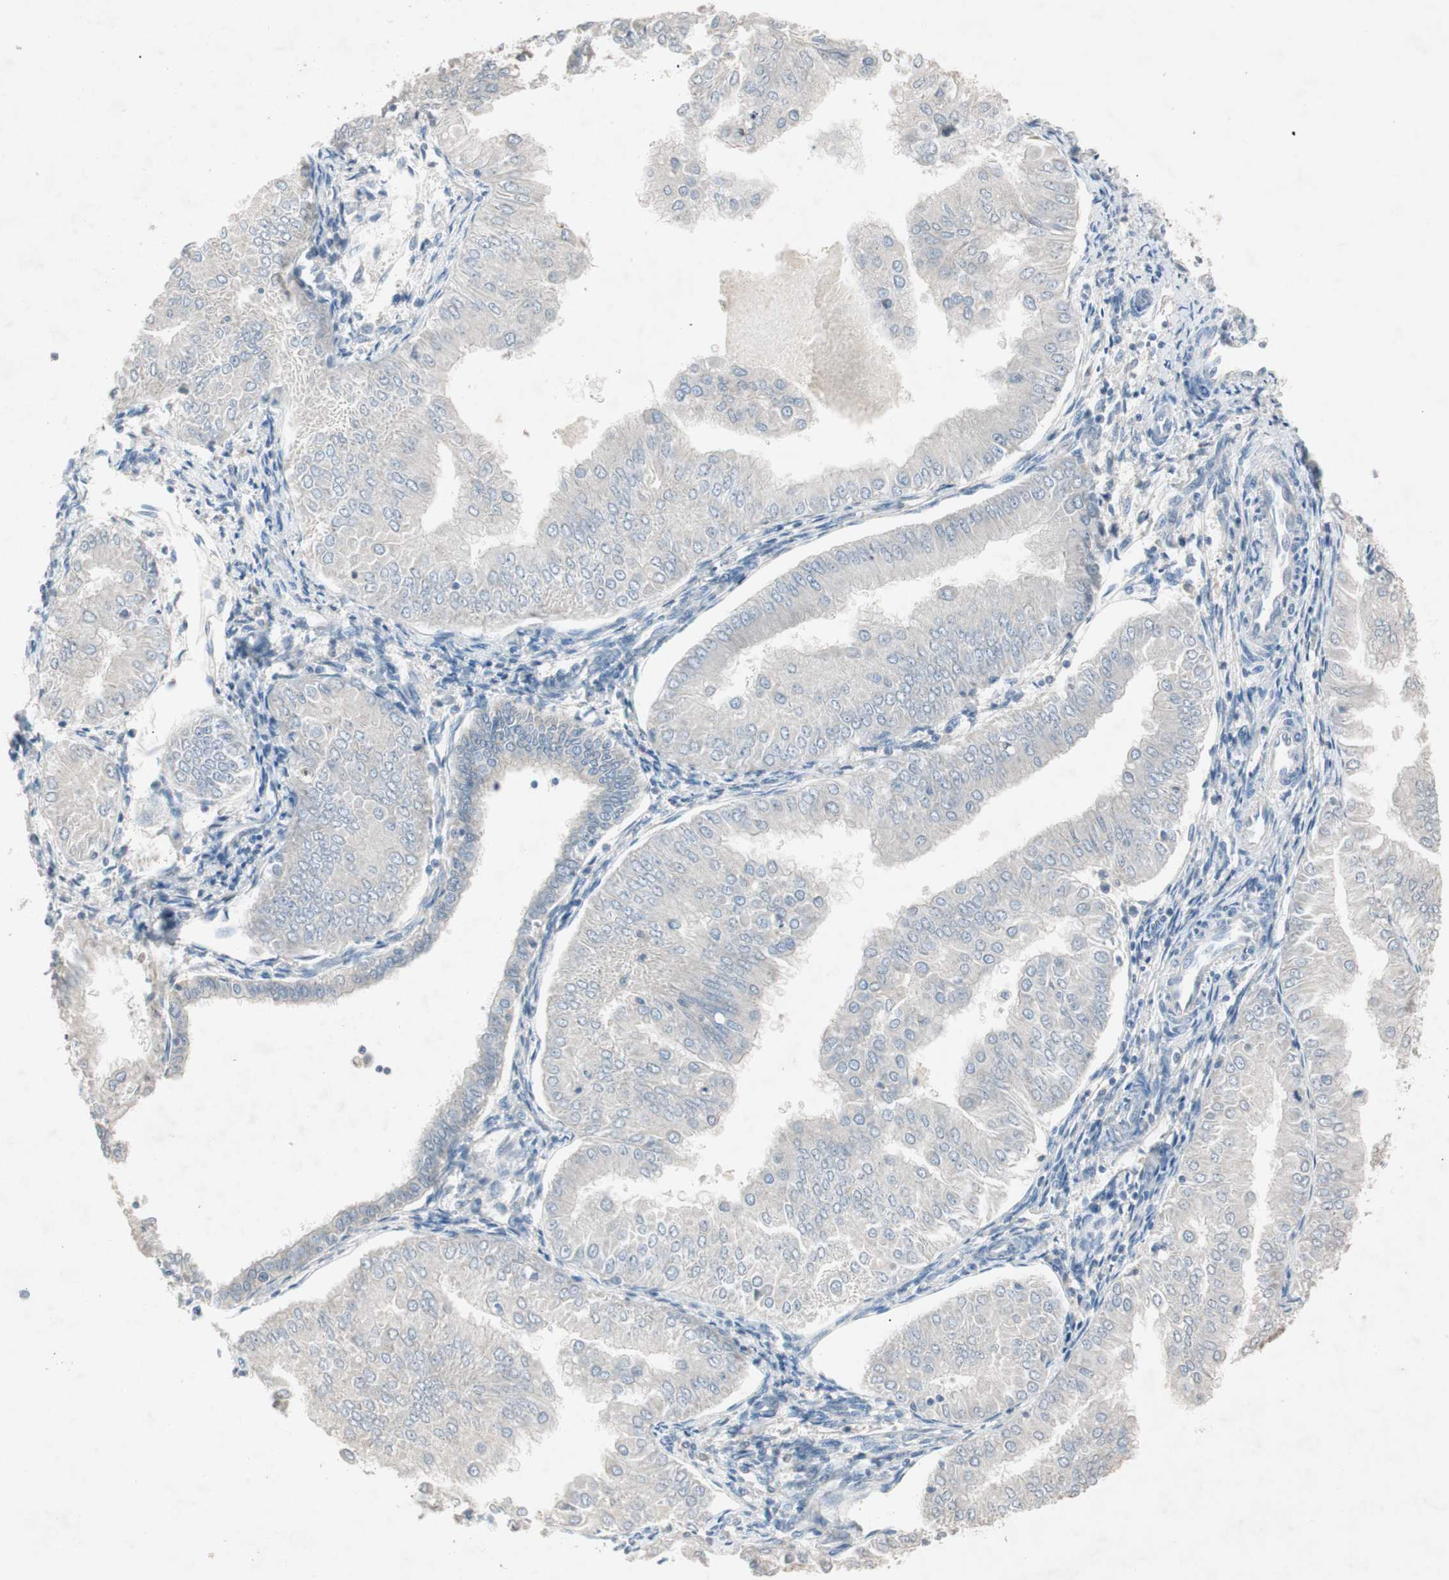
{"staining": {"intensity": "negative", "quantity": "none", "location": "none"}, "tissue": "endometrial cancer", "cell_type": "Tumor cells", "image_type": "cancer", "snomed": [{"axis": "morphology", "description": "Adenocarcinoma, NOS"}, {"axis": "topography", "description": "Endometrium"}], "caption": "Human endometrial adenocarcinoma stained for a protein using immunohistochemistry reveals no staining in tumor cells.", "gene": "KHK", "patient": {"sex": "female", "age": 53}}